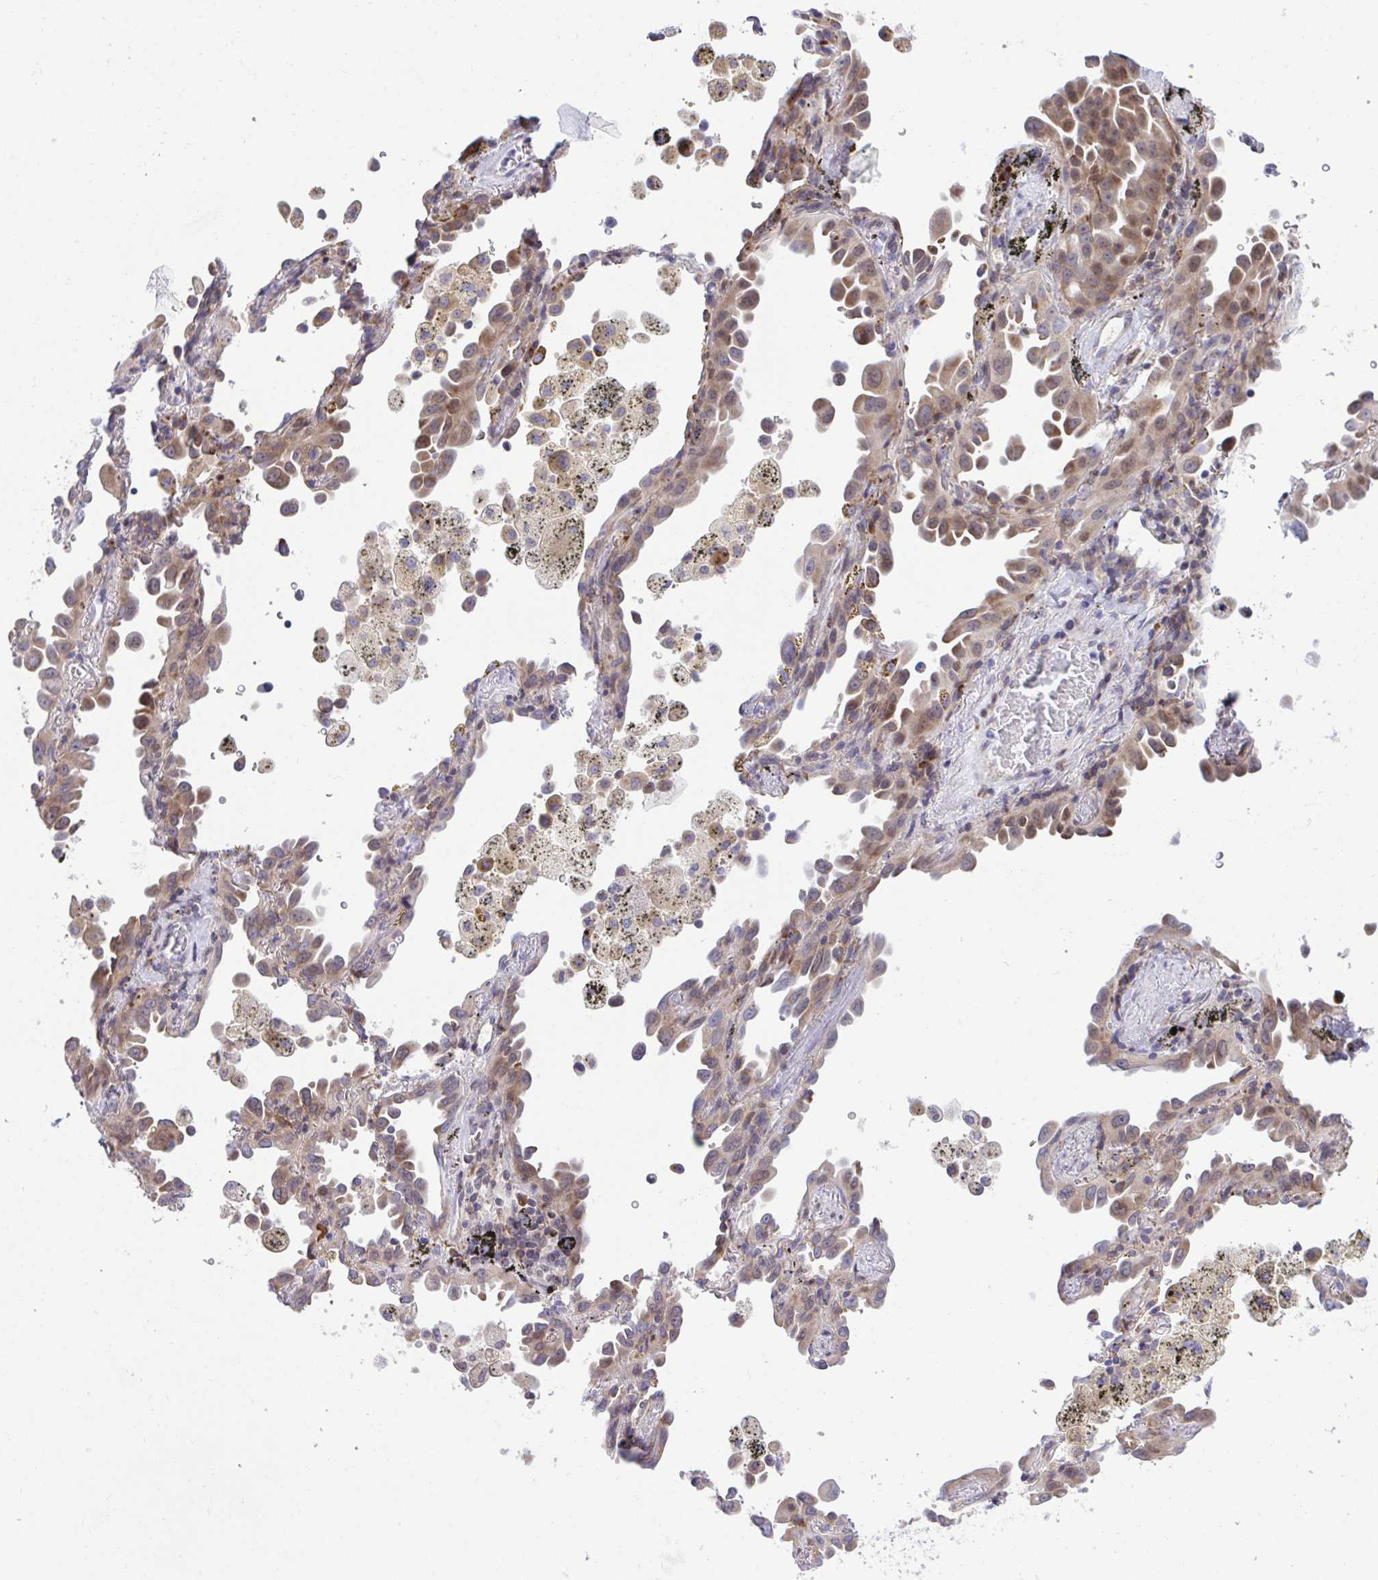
{"staining": {"intensity": "moderate", "quantity": ">75%", "location": "cytoplasmic/membranous"}, "tissue": "lung cancer", "cell_type": "Tumor cells", "image_type": "cancer", "snomed": [{"axis": "morphology", "description": "Adenocarcinoma, NOS"}, {"axis": "topography", "description": "Lung"}], "caption": "Immunohistochemistry image of lung adenocarcinoma stained for a protein (brown), which shows medium levels of moderate cytoplasmic/membranous expression in about >75% of tumor cells.", "gene": "RPS15", "patient": {"sex": "male", "age": 68}}